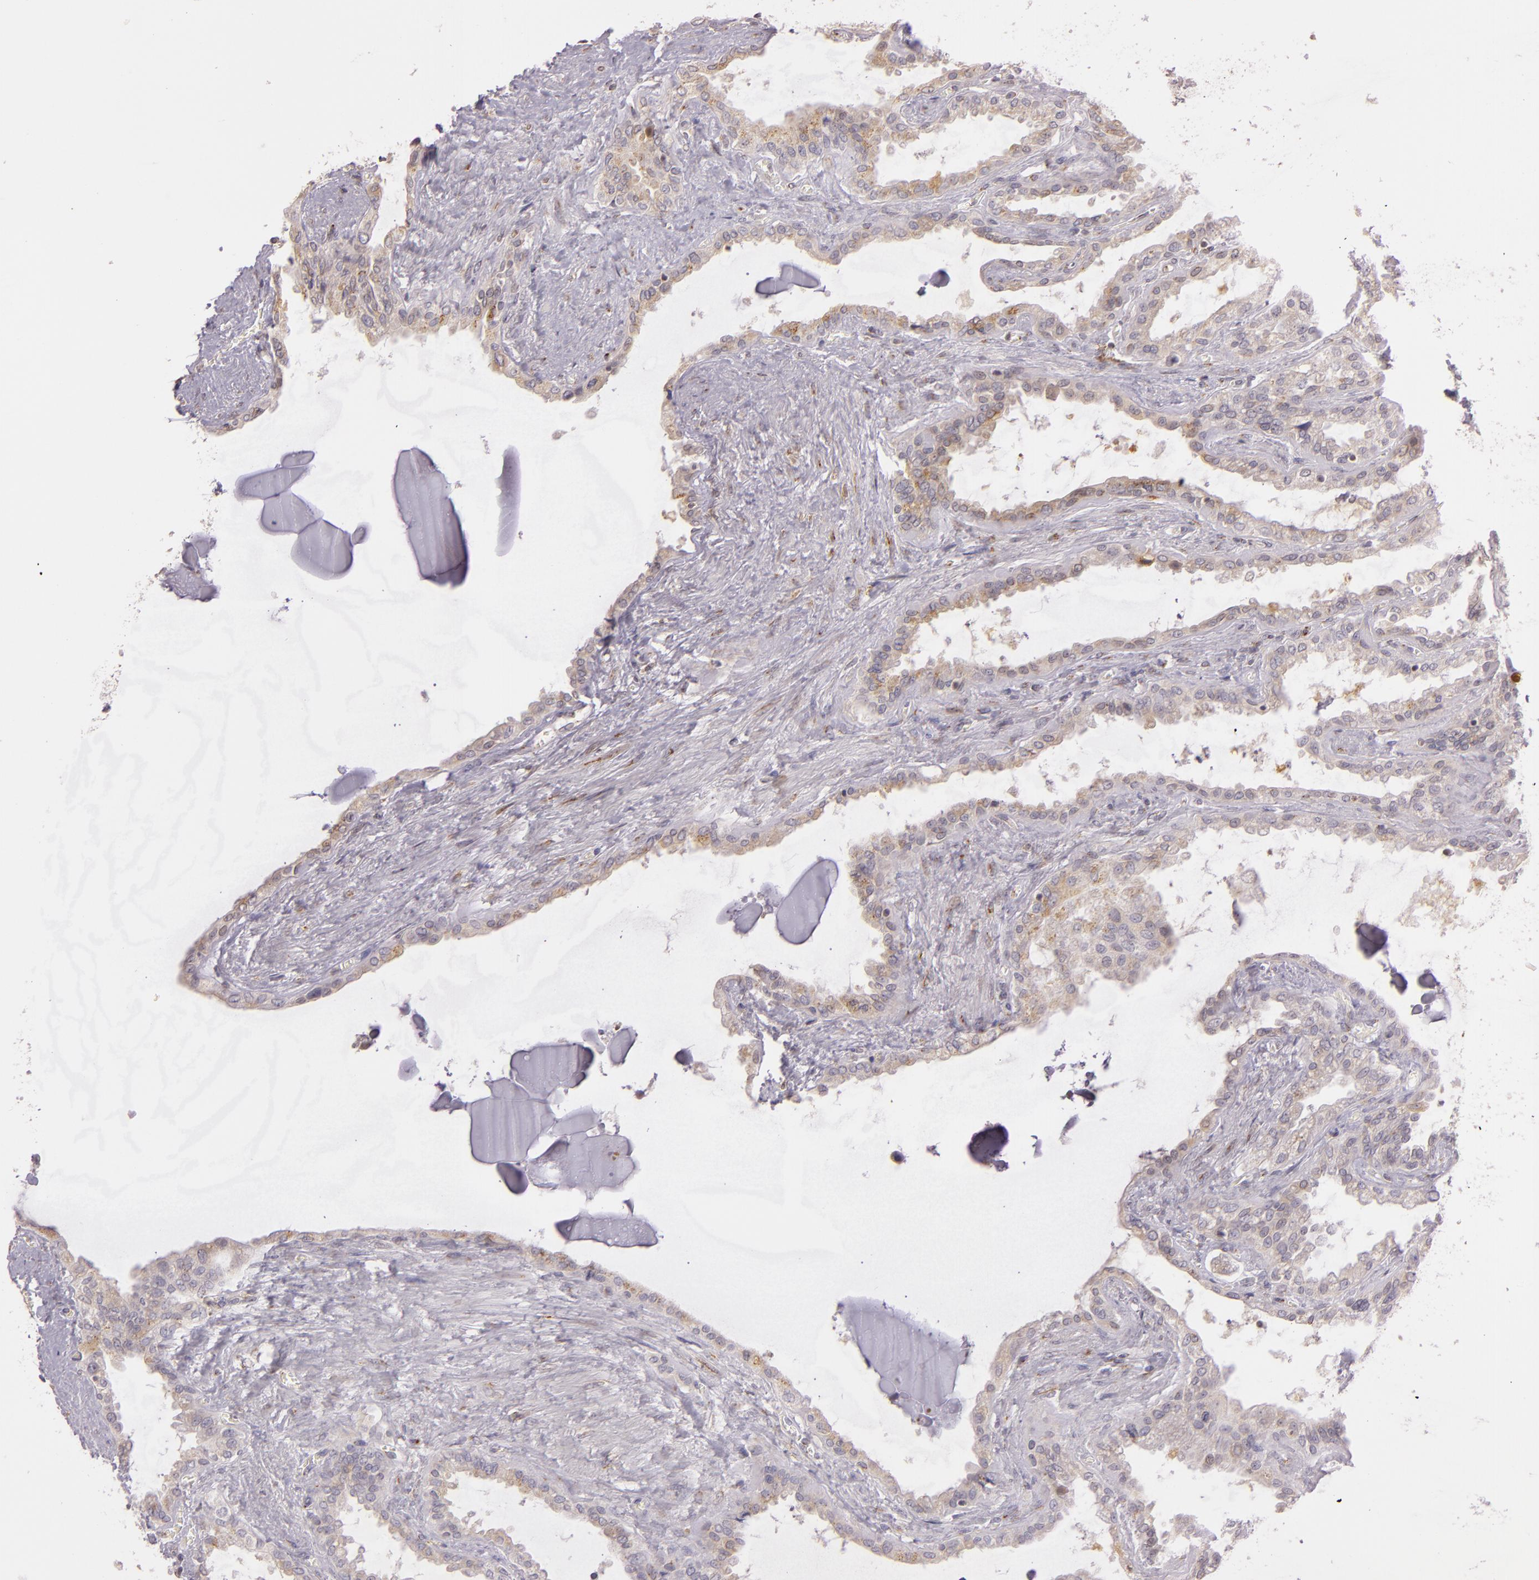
{"staining": {"intensity": "moderate", "quantity": ">75%", "location": "cytoplasmic/membranous"}, "tissue": "seminal vesicle", "cell_type": "Glandular cells", "image_type": "normal", "snomed": [{"axis": "morphology", "description": "Normal tissue, NOS"}, {"axis": "morphology", "description": "Inflammation, NOS"}, {"axis": "topography", "description": "Urinary bladder"}, {"axis": "topography", "description": "Prostate"}, {"axis": "topography", "description": "Seminal veicle"}], "caption": "Immunohistochemistry (IHC) photomicrograph of normal human seminal vesicle stained for a protein (brown), which shows medium levels of moderate cytoplasmic/membranous staining in about >75% of glandular cells.", "gene": "LGMN", "patient": {"sex": "male", "age": 82}}